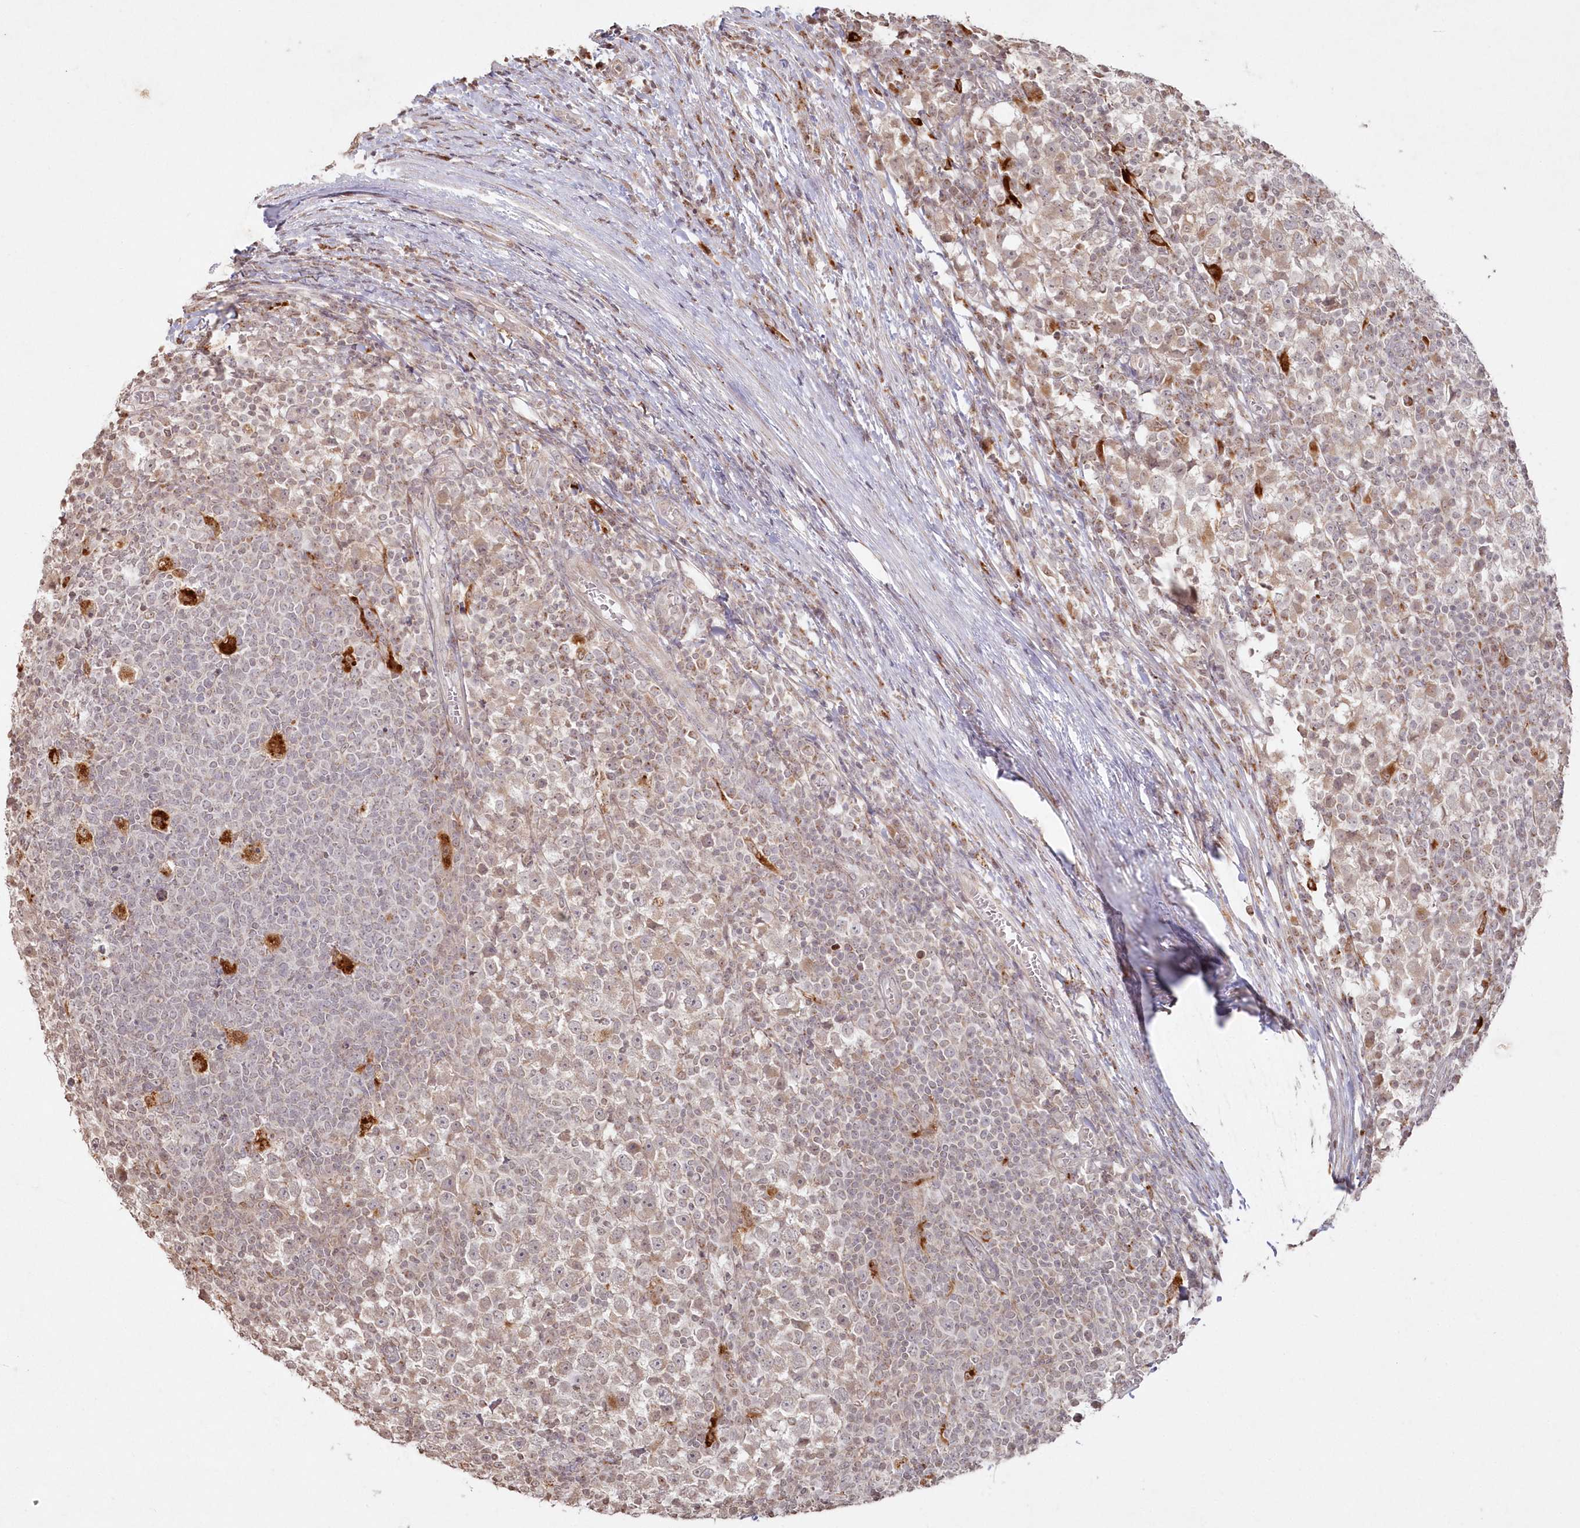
{"staining": {"intensity": "weak", "quantity": ">75%", "location": "cytoplasmic/membranous"}, "tissue": "testis cancer", "cell_type": "Tumor cells", "image_type": "cancer", "snomed": [{"axis": "morphology", "description": "Seminoma, NOS"}, {"axis": "topography", "description": "Testis"}], "caption": "This is a photomicrograph of immunohistochemistry (IHC) staining of testis cancer (seminoma), which shows weak expression in the cytoplasmic/membranous of tumor cells.", "gene": "ARSB", "patient": {"sex": "male", "age": 65}}